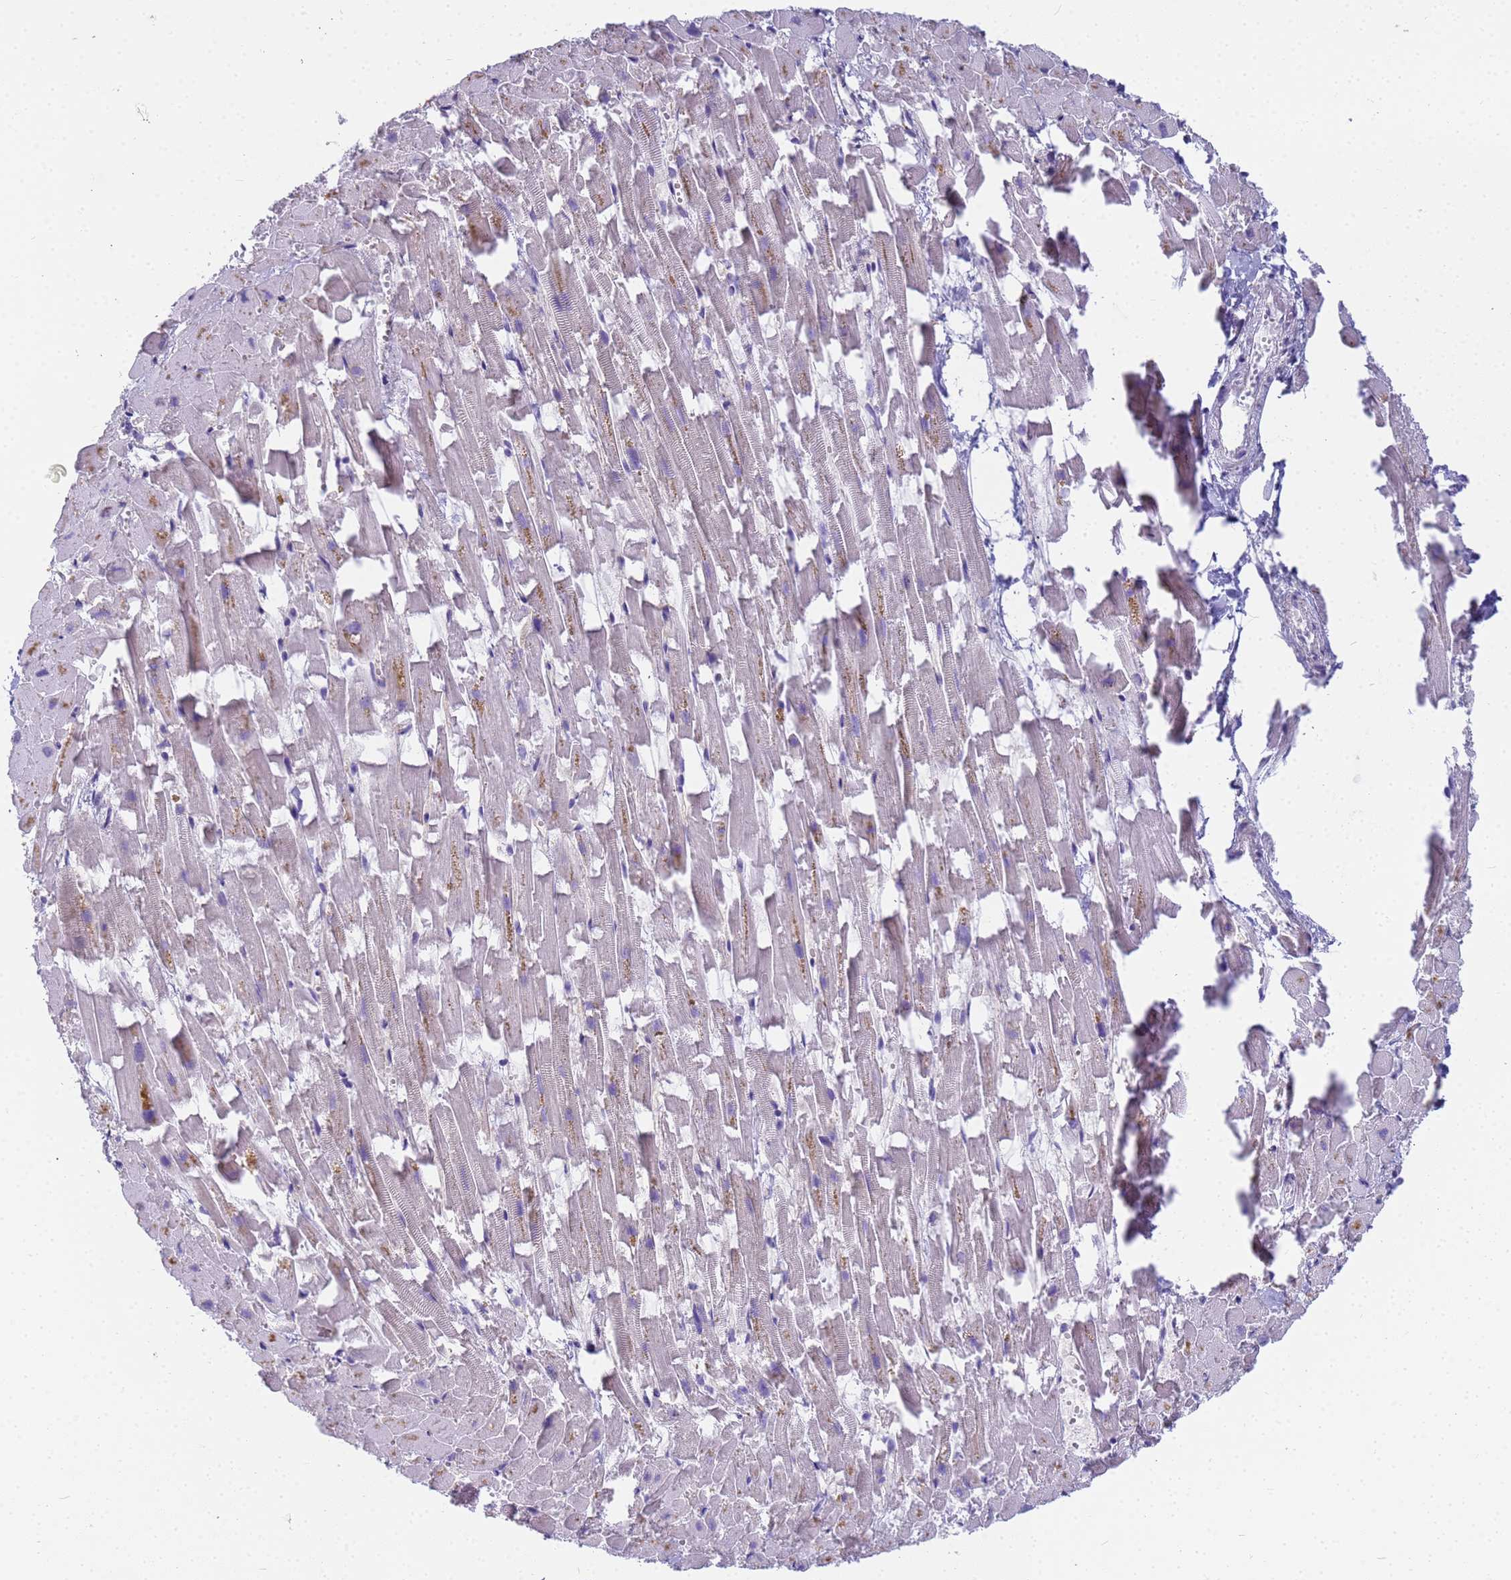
{"staining": {"intensity": "negative", "quantity": "none", "location": "none"}, "tissue": "heart muscle", "cell_type": "Cardiomyocytes", "image_type": "normal", "snomed": [{"axis": "morphology", "description": "Normal tissue, NOS"}, {"axis": "topography", "description": "Heart"}], "caption": "Protein analysis of benign heart muscle demonstrates no significant positivity in cardiomyocytes.", "gene": "RNASE2", "patient": {"sex": "female", "age": 64}}